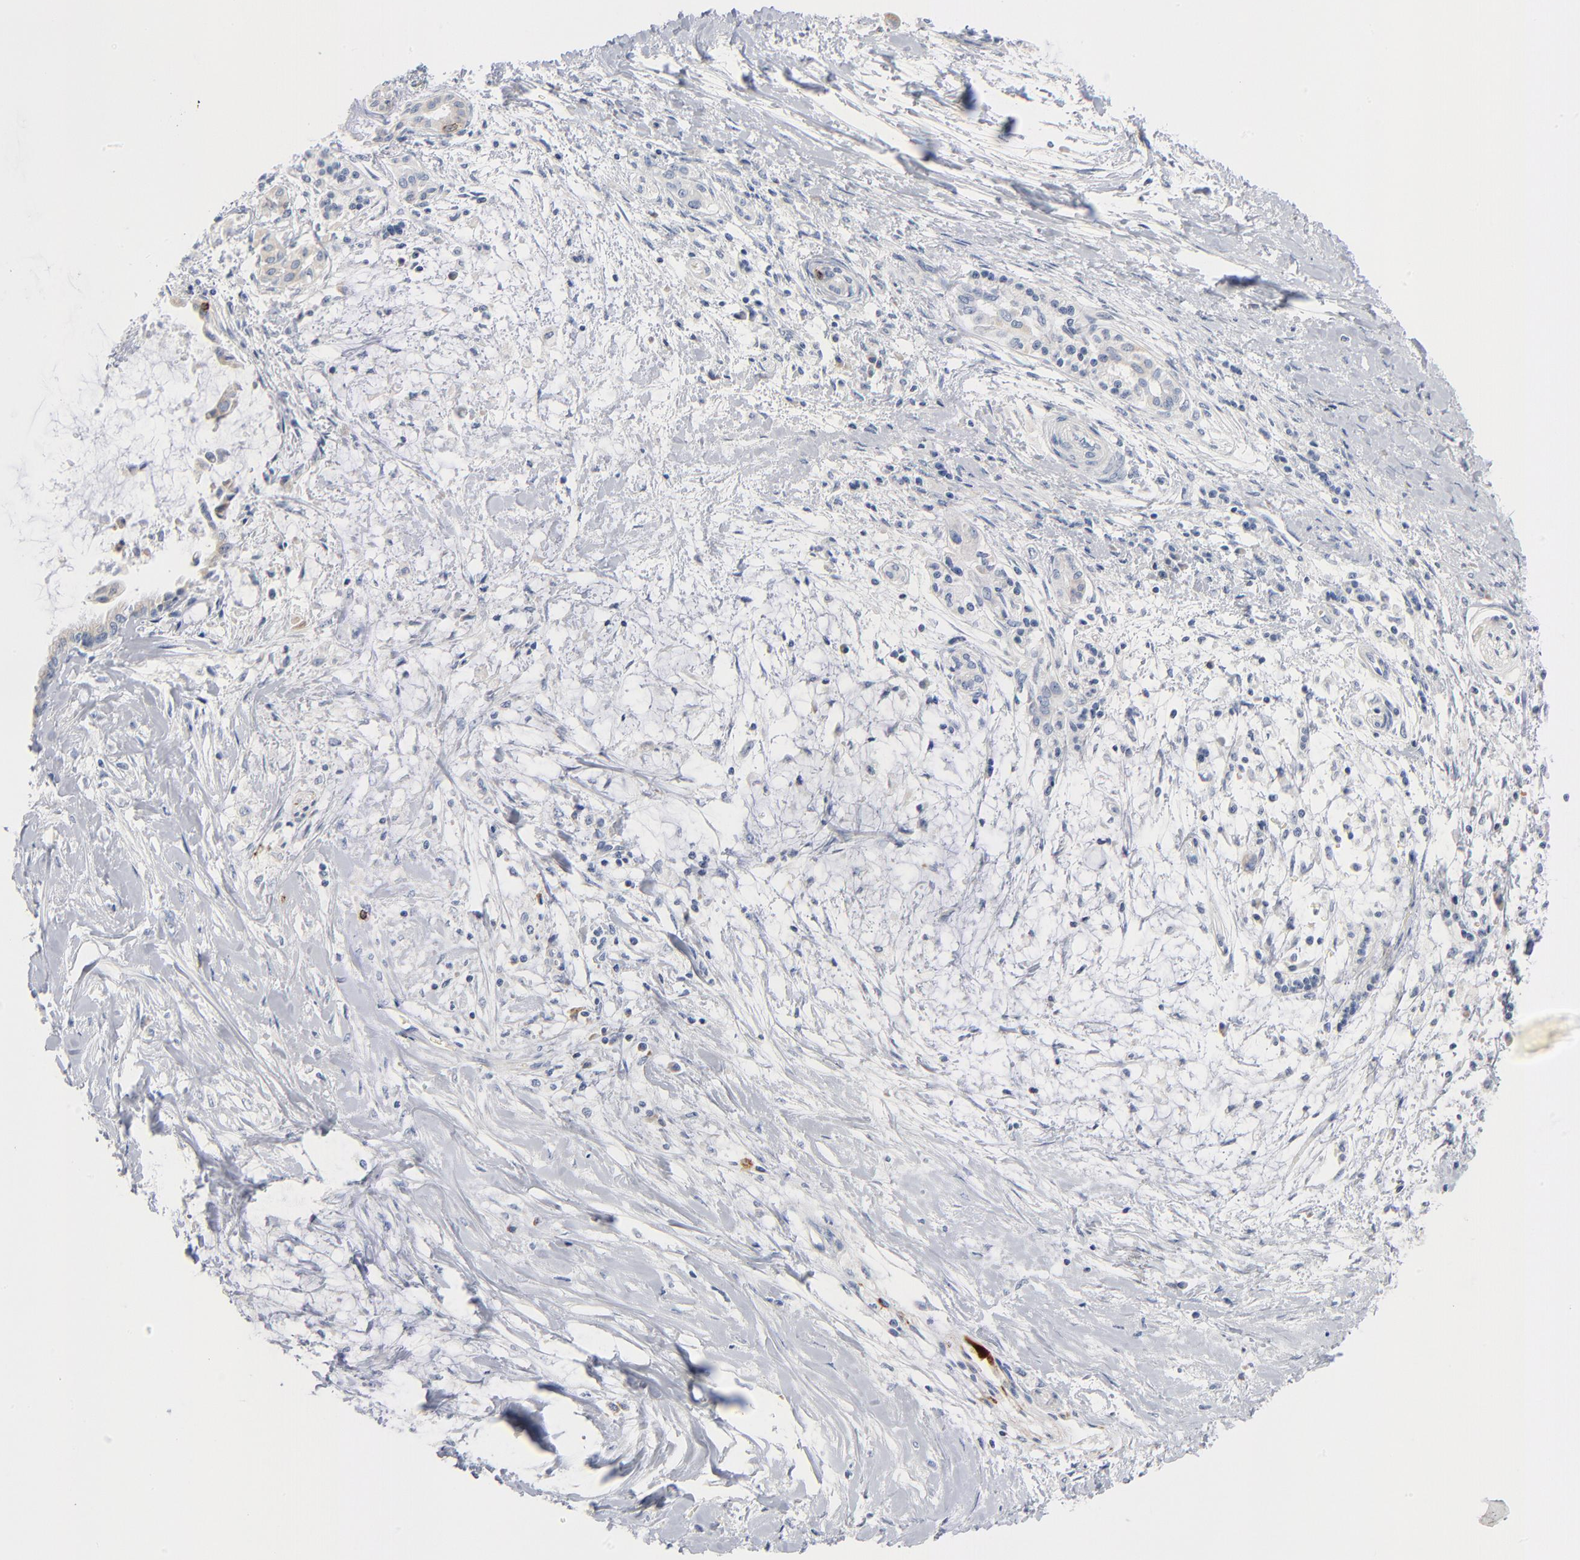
{"staining": {"intensity": "negative", "quantity": "none", "location": "none"}, "tissue": "pancreatic cancer", "cell_type": "Tumor cells", "image_type": "cancer", "snomed": [{"axis": "morphology", "description": "Adenocarcinoma, NOS"}, {"axis": "topography", "description": "Pancreas"}], "caption": "Micrograph shows no significant protein positivity in tumor cells of adenocarcinoma (pancreatic).", "gene": "GZMB", "patient": {"sex": "female", "age": 64}}